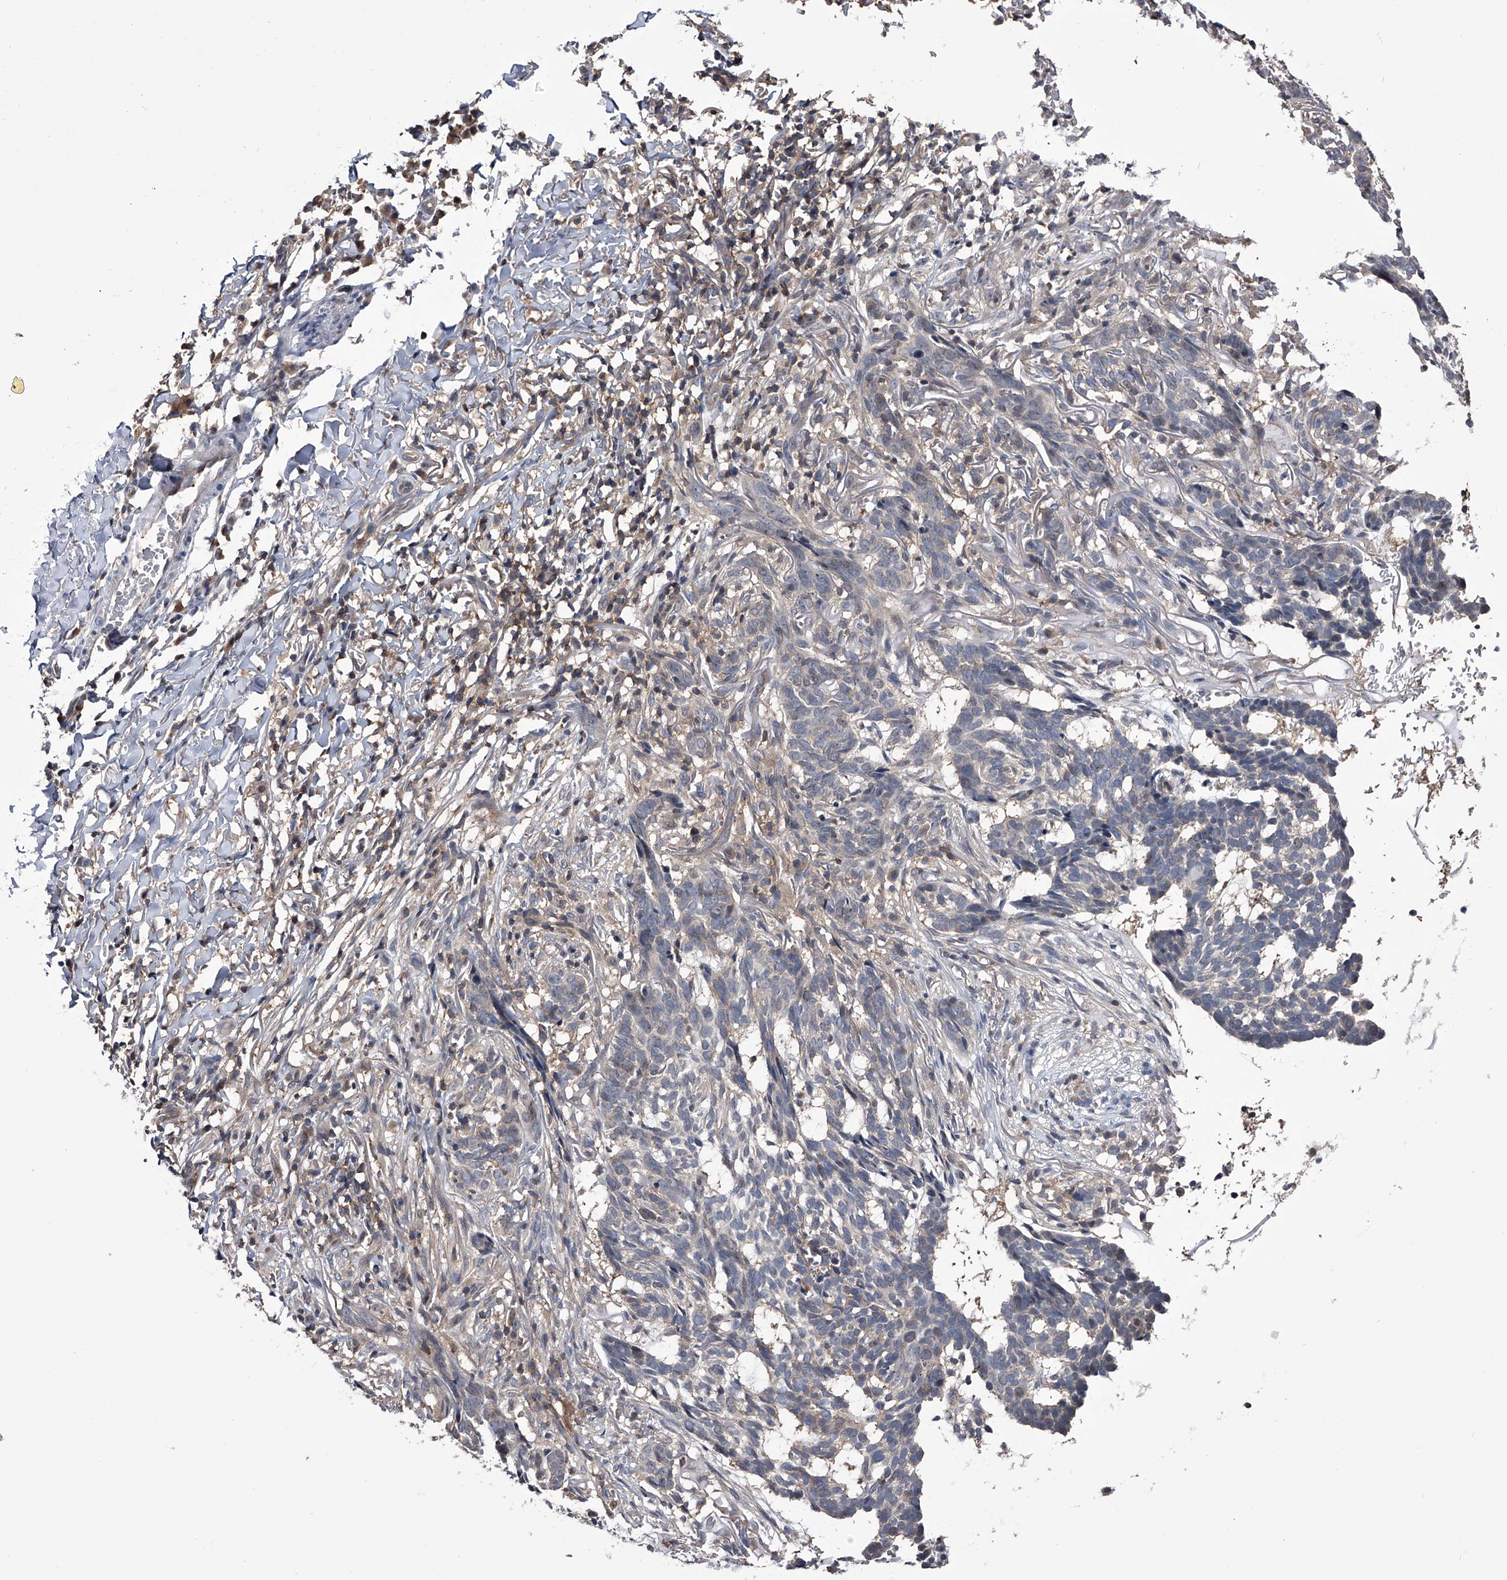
{"staining": {"intensity": "negative", "quantity": "none", "location": "none"}, "tissue": "skin cancer", "cell_type": "Tumor cells", "image_type": "cancer", "snomed": [{"axis": "morphology", "description": "Basal cell carcinoma"}, {"axis": "topography", "description": "Skin"}], "caption": "Micrograph shows no protein staining in tumor cells of basal cell carcinoma (skin) tissue. (DAB (3,3'-diaminobenzidine) immunohistochemistry visualized using brightfield microscopy, high magnification).", "gene": "PAN3", "patient": {"sex": "male", "age": 85}}